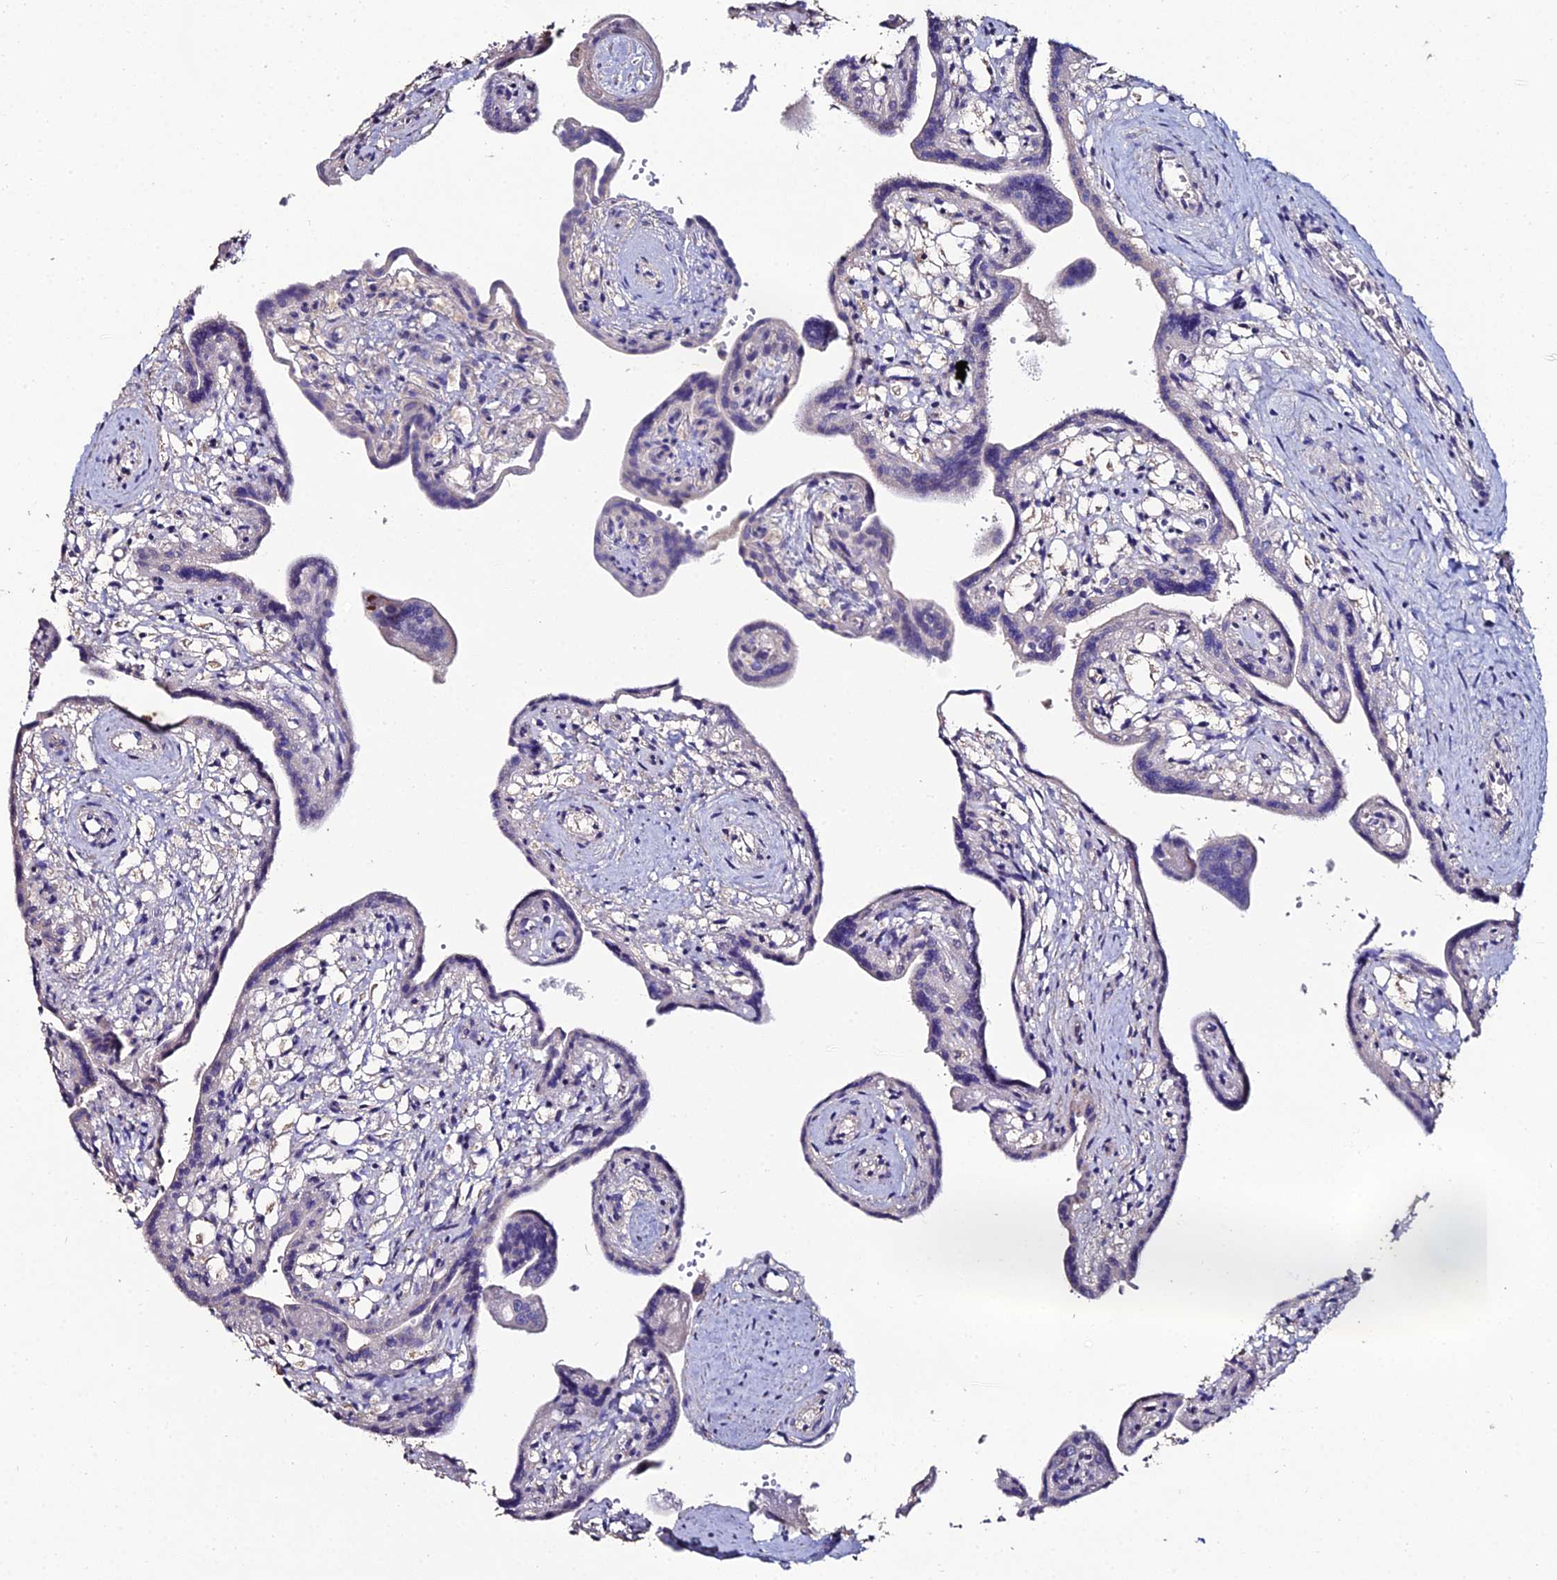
{"staining": {"intensity": "weak", "quantity": "<25%", "location": "nuclear"}, "tissue": "placenta", "cell_type": "Trophoblastic cells", "image_type": "normal", "snomed": [{"axis": "morphology", "description": "Normal tissue, NOS"}, {"axis": "topography", "description": "Placenta"}], "caption": "Placenta was stained to show a protein in brown. There is no significant positivity in trophoblastic cells. Nuclei are stained in blue.", "gene": "ESRRG", "patient": {"sex": "female", "age": 37}}